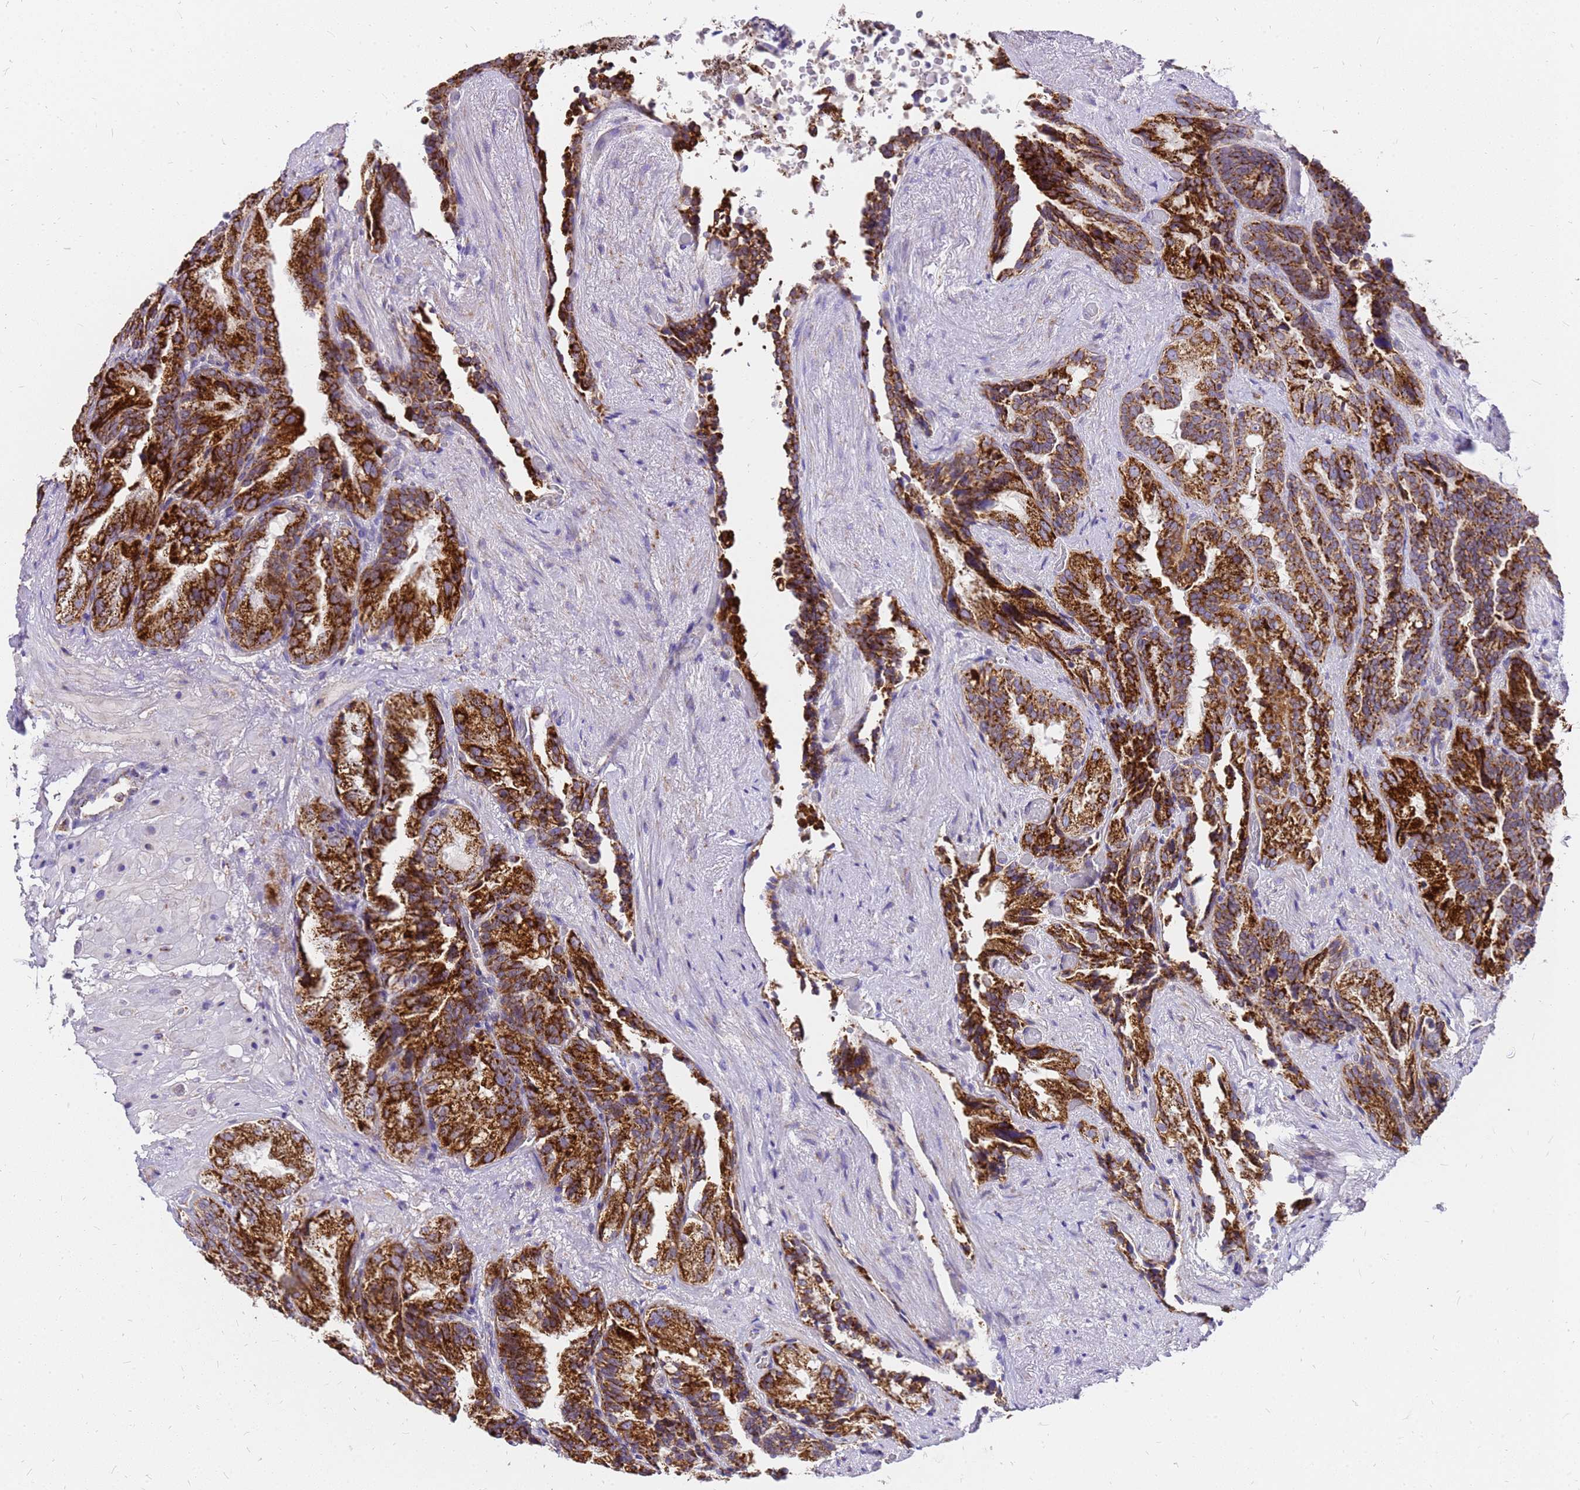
{"staining": {"intensity": "strong", "quantity": ">75%", "location": "cytoplasmic/membranous"}, "tissue": "seminal vesicle", "cell_type": "Glandular cells", "image_type": "normal", "snomed": [{"axis": "morphology", "description": "Normal tissue, NOS"}, {"axis": "topography", "description": "Seminal veicle"}, {"axis": "topography", "description": "Peripheral nerve tissue"}], "caption": "Seminal vesicle was stained to show a protein in brown. There is high levels of strong cytoplasmic/membranous positivity in about >75% of glandular cells. (DAB (3,3'-diaminobenzidine) IHC, brown staining for protein, blue staining for nuclei).", "gene": "MRPS26", "patient": {"sex": "male", "age": 63}}